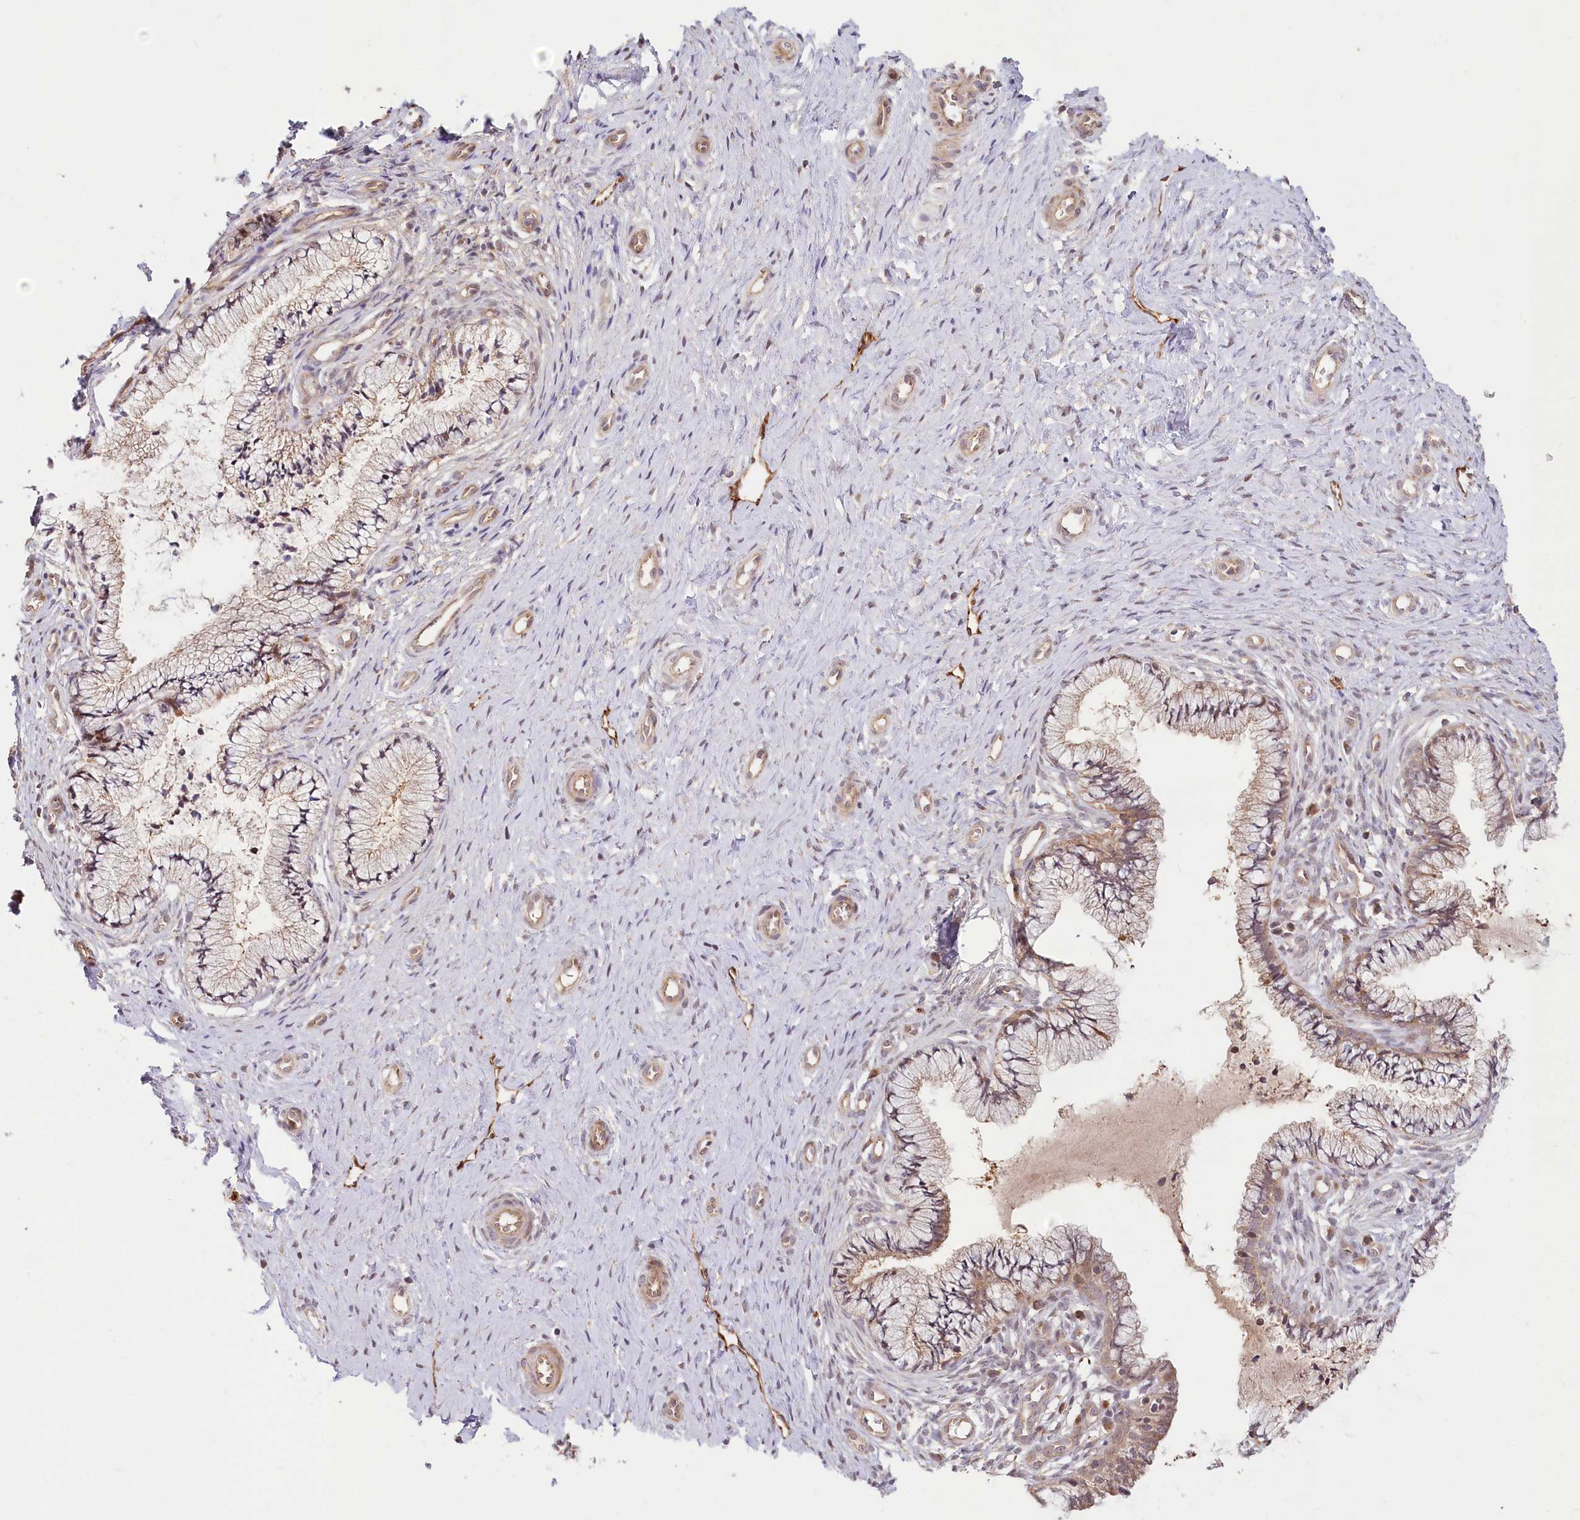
{"staining": {"intensity": "moderate", "quantity": "25%-75%", "location": "cytoplasmic/membranous"}, "tissue": "cervix", "cell_type": "Glandular cells", "image_type": "normal", "snomed": [{"axis": "morphology", "description": "Normal tissue, NOS"}, {"axis": "topography", "description": "Cervix"}], "caption": "High-power microscopy captured an immunohistochemistry (IHC) image of normal cervix, revealing moderate cytoplasmic/membranous positivity in approximately 25%-75% of glandular cells. Immunohistochemistry stains the protein in brown and the nuclei are stained blue.", "gene": "CEP70", "patient": {"sex": "female", "age": 36}}